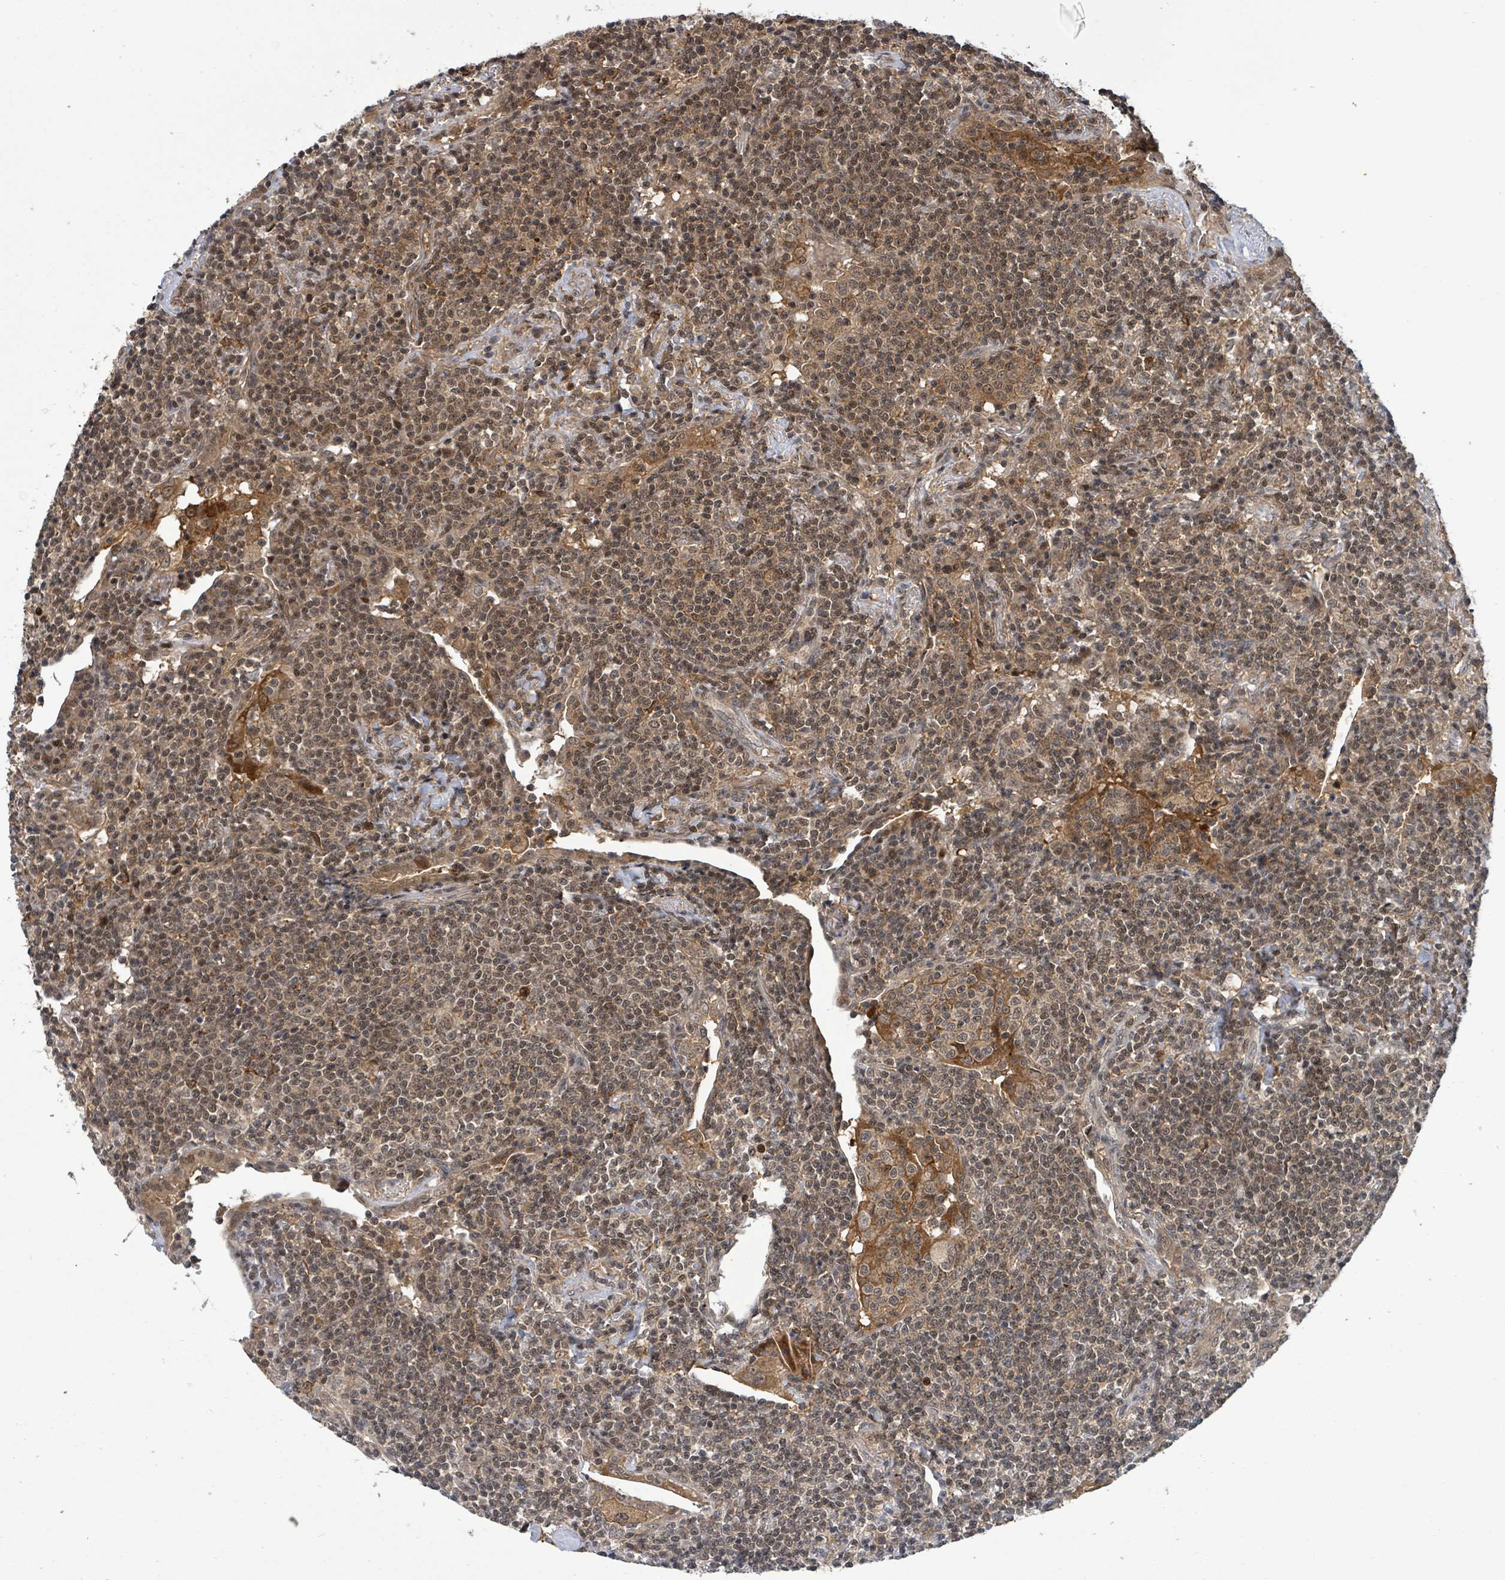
{"staining": {"intensity": "moderate", "quantity": ">75%", "location": "nuclear"}, "tissue": "lymphoma", "cell_type": "Tumor cells", "image_type": "cancer", "snomed": [{"axis": "morphology", "description": "Malignant lymphoma, non-Hodgkin's type, Low grade"}, {"axis": "topography", "description": "Lung"}], "caption": "Human lymphoma stained with a protein marker reveals moderate staining in tumor cells.", "gene": "FBXO6", "patient": {"sex": "female", "age": 71}}